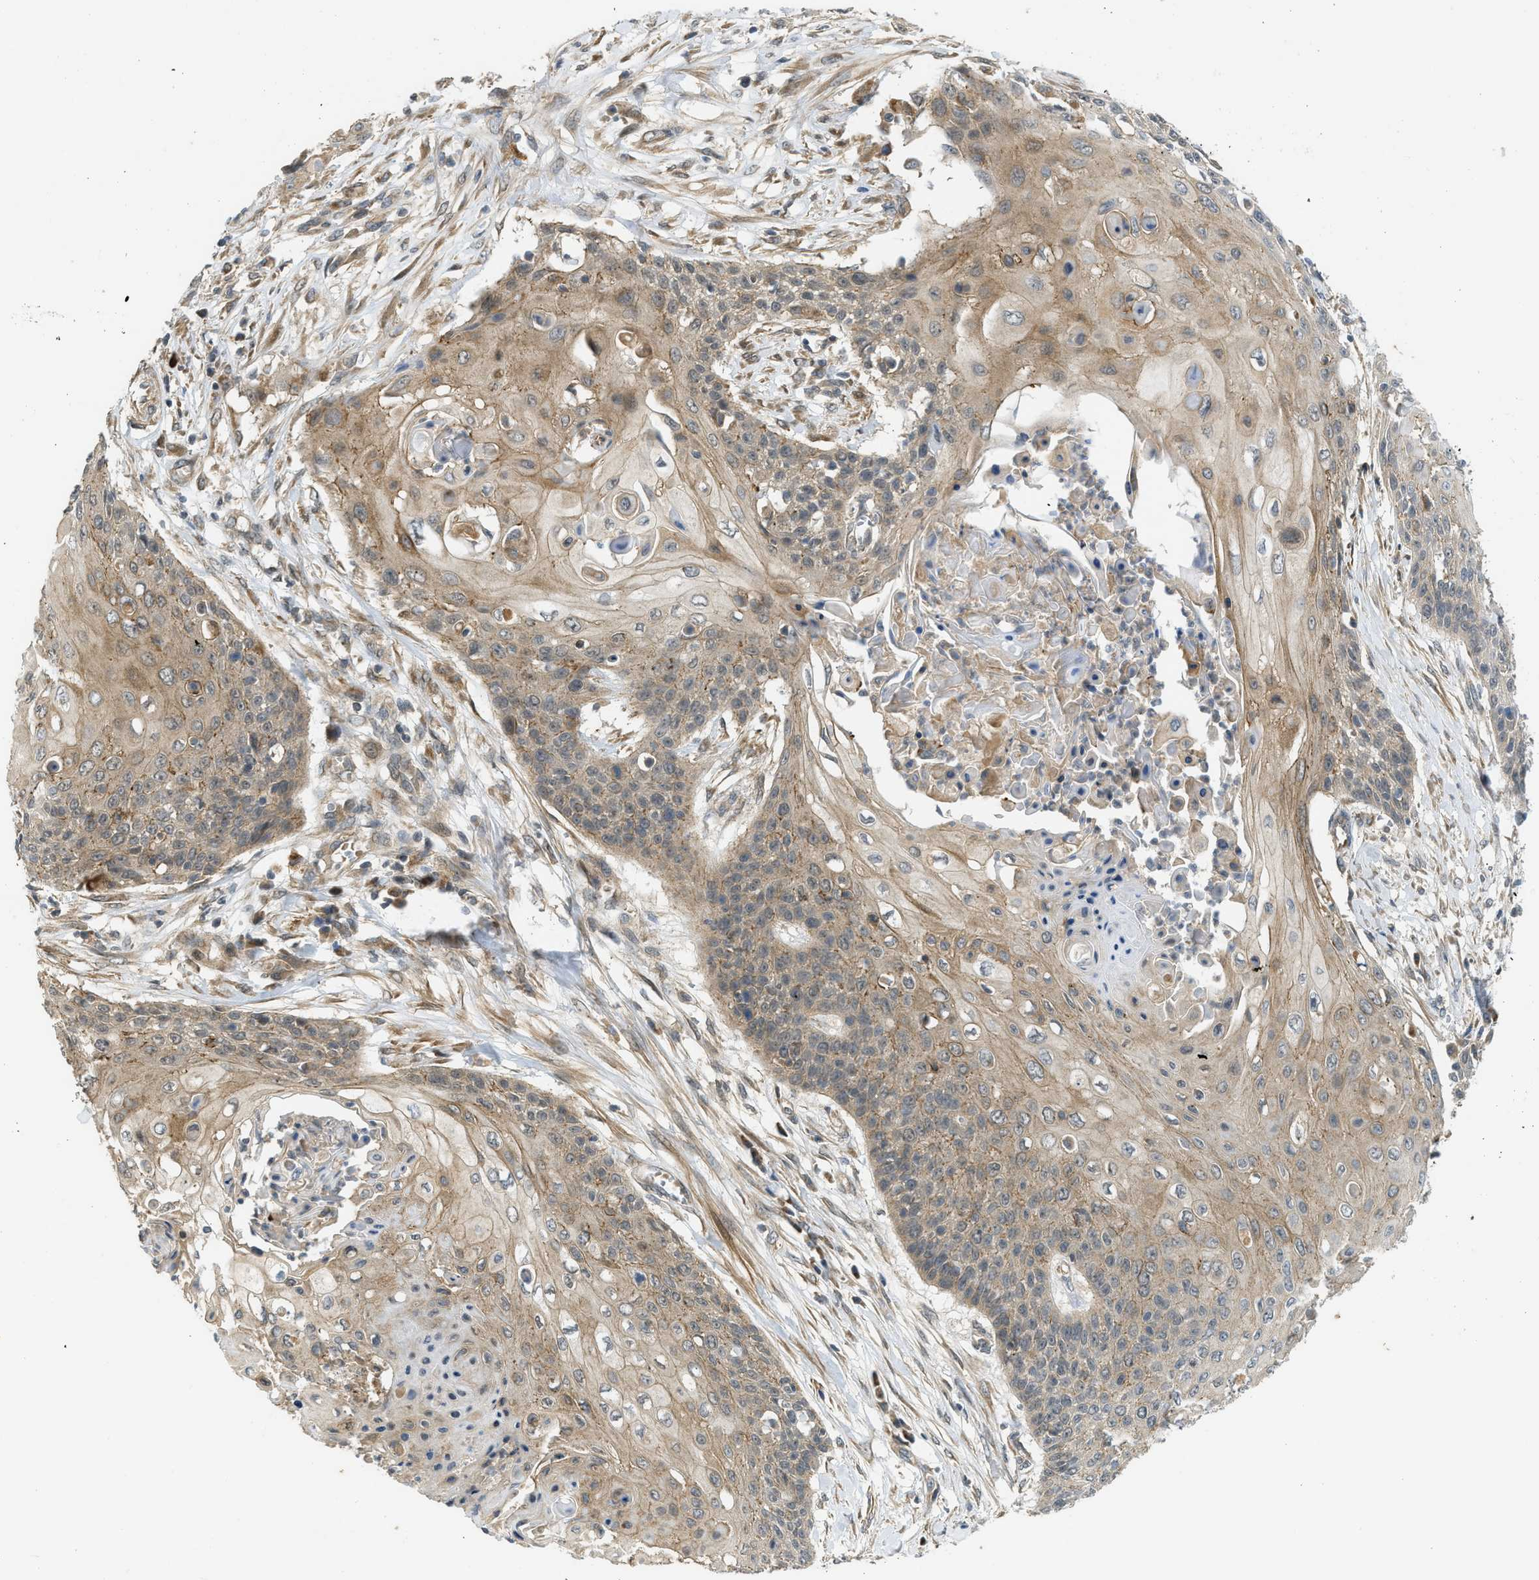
{"staining": {"intensity": "weak", "quantity": ">75%", "location": "cytoplasmic/membranous"}, "tissue": "cervical cancer", "cell_type": "Tumor cells", "image_type": "cancer", "snomed": [{"axis": "morphology", "description": "Squamous cell carcinoma, NOS"}, {"axis": "topography", "description": "Cervix"}], "caption": "This is an image of immunohistochemistry (IHC) staining of squamous cell carcinoma (cervical), which shows weak staining in the cytoplasmic/membranous of tumor cells.", "gene": "ADCY8", "patient": {"sex": "female", "age": 39}}